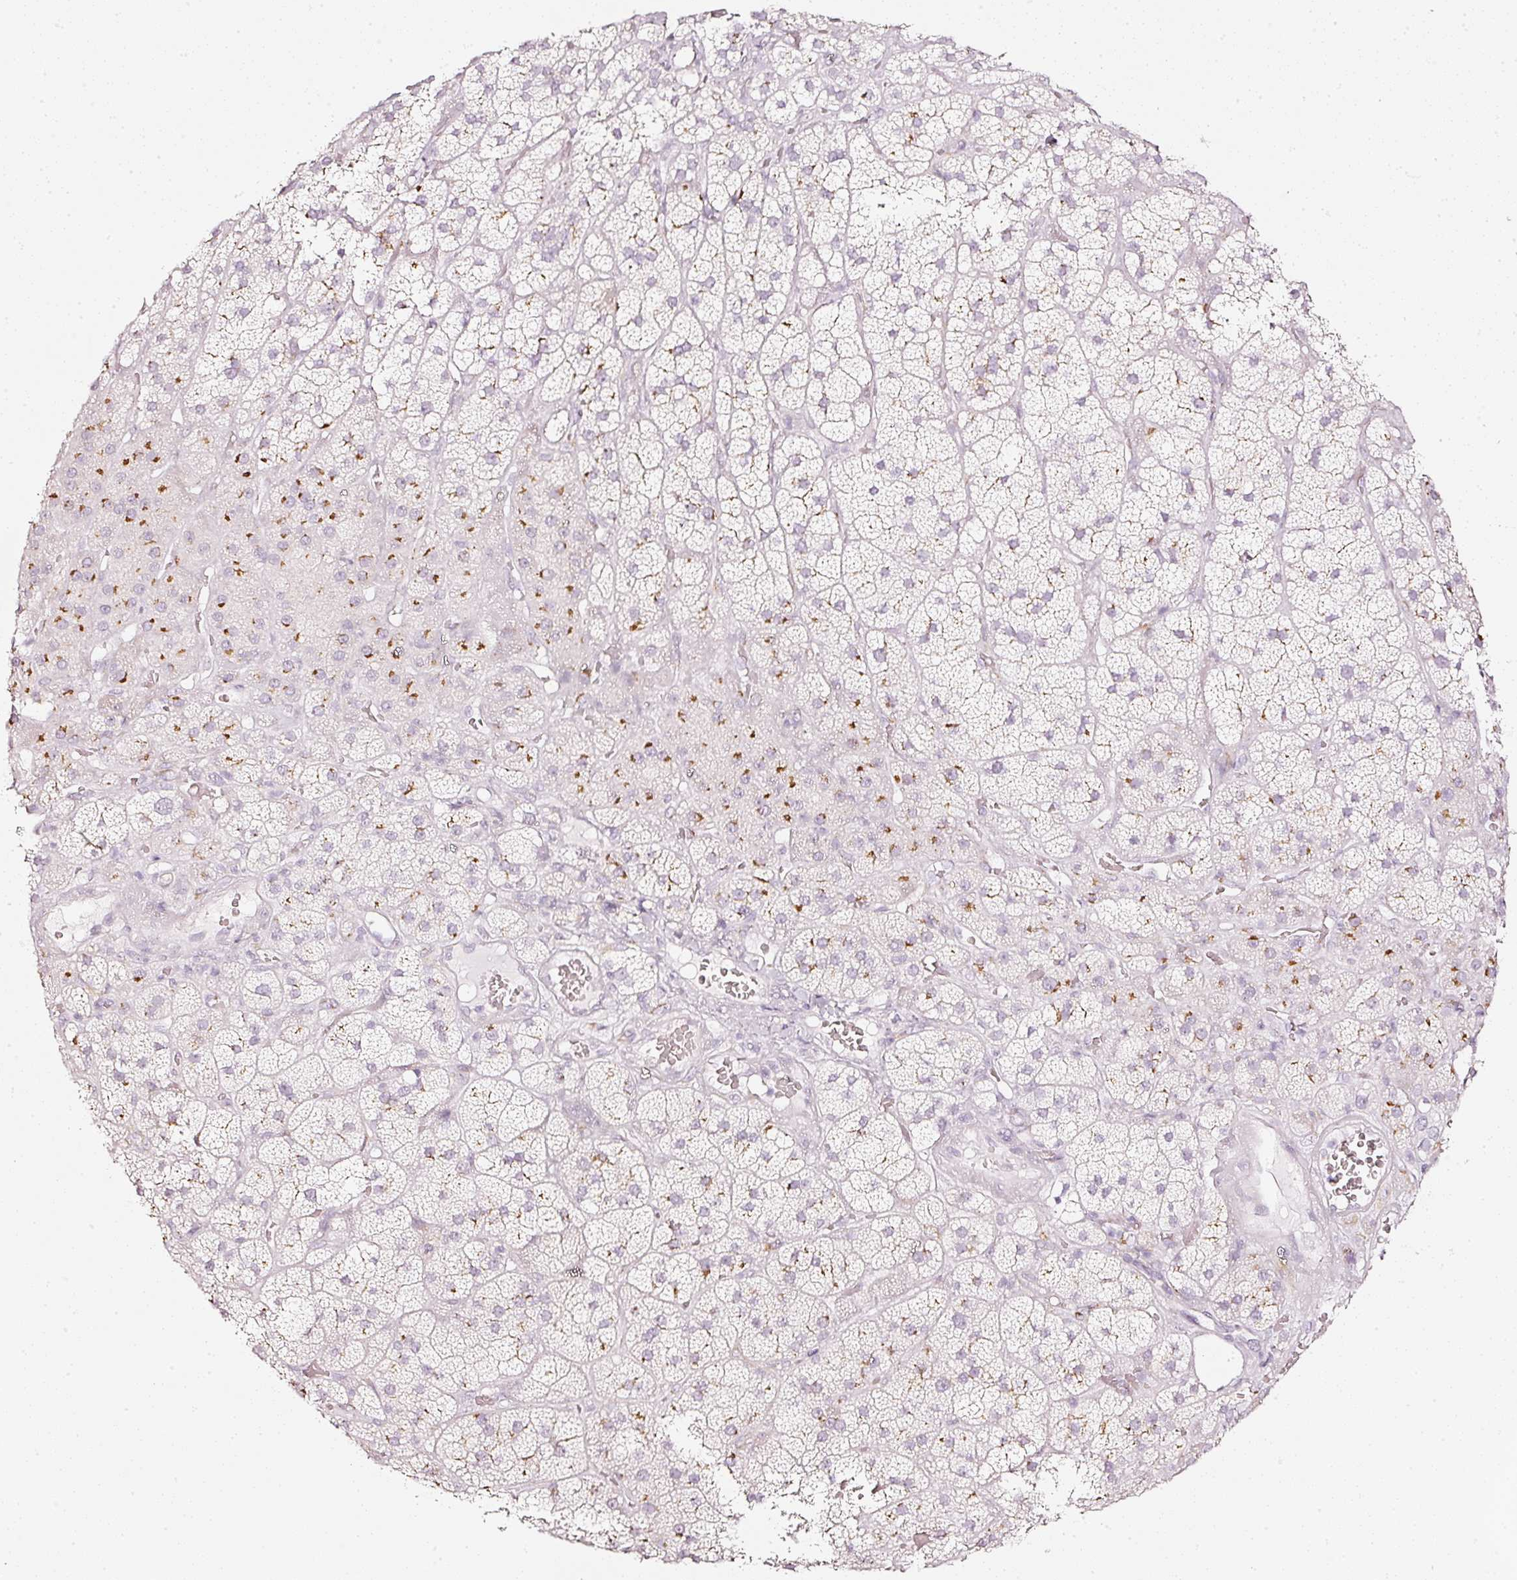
{"staining": {"intensity": "moderate", "quantity": "<25%", "location": "cytoplasmic/membranous"}, "tissue": "adrenal gland", "cell_type": "Glandular cells", "image_type": "normal", "snomed": [{"axis": "morphology", "description": "Normal tissue, NOS"}, {"axis": "topography", "description": "Adrenal gland"}], "caption": "Immunohistochemistry (IHC) of normal adrenal gland reveals low levels of moderate cytoplasmic/membranous expression in about <25% of glandular cells.", "gene": "SDF4", "patient": {"sex": "male", "age": 57}}